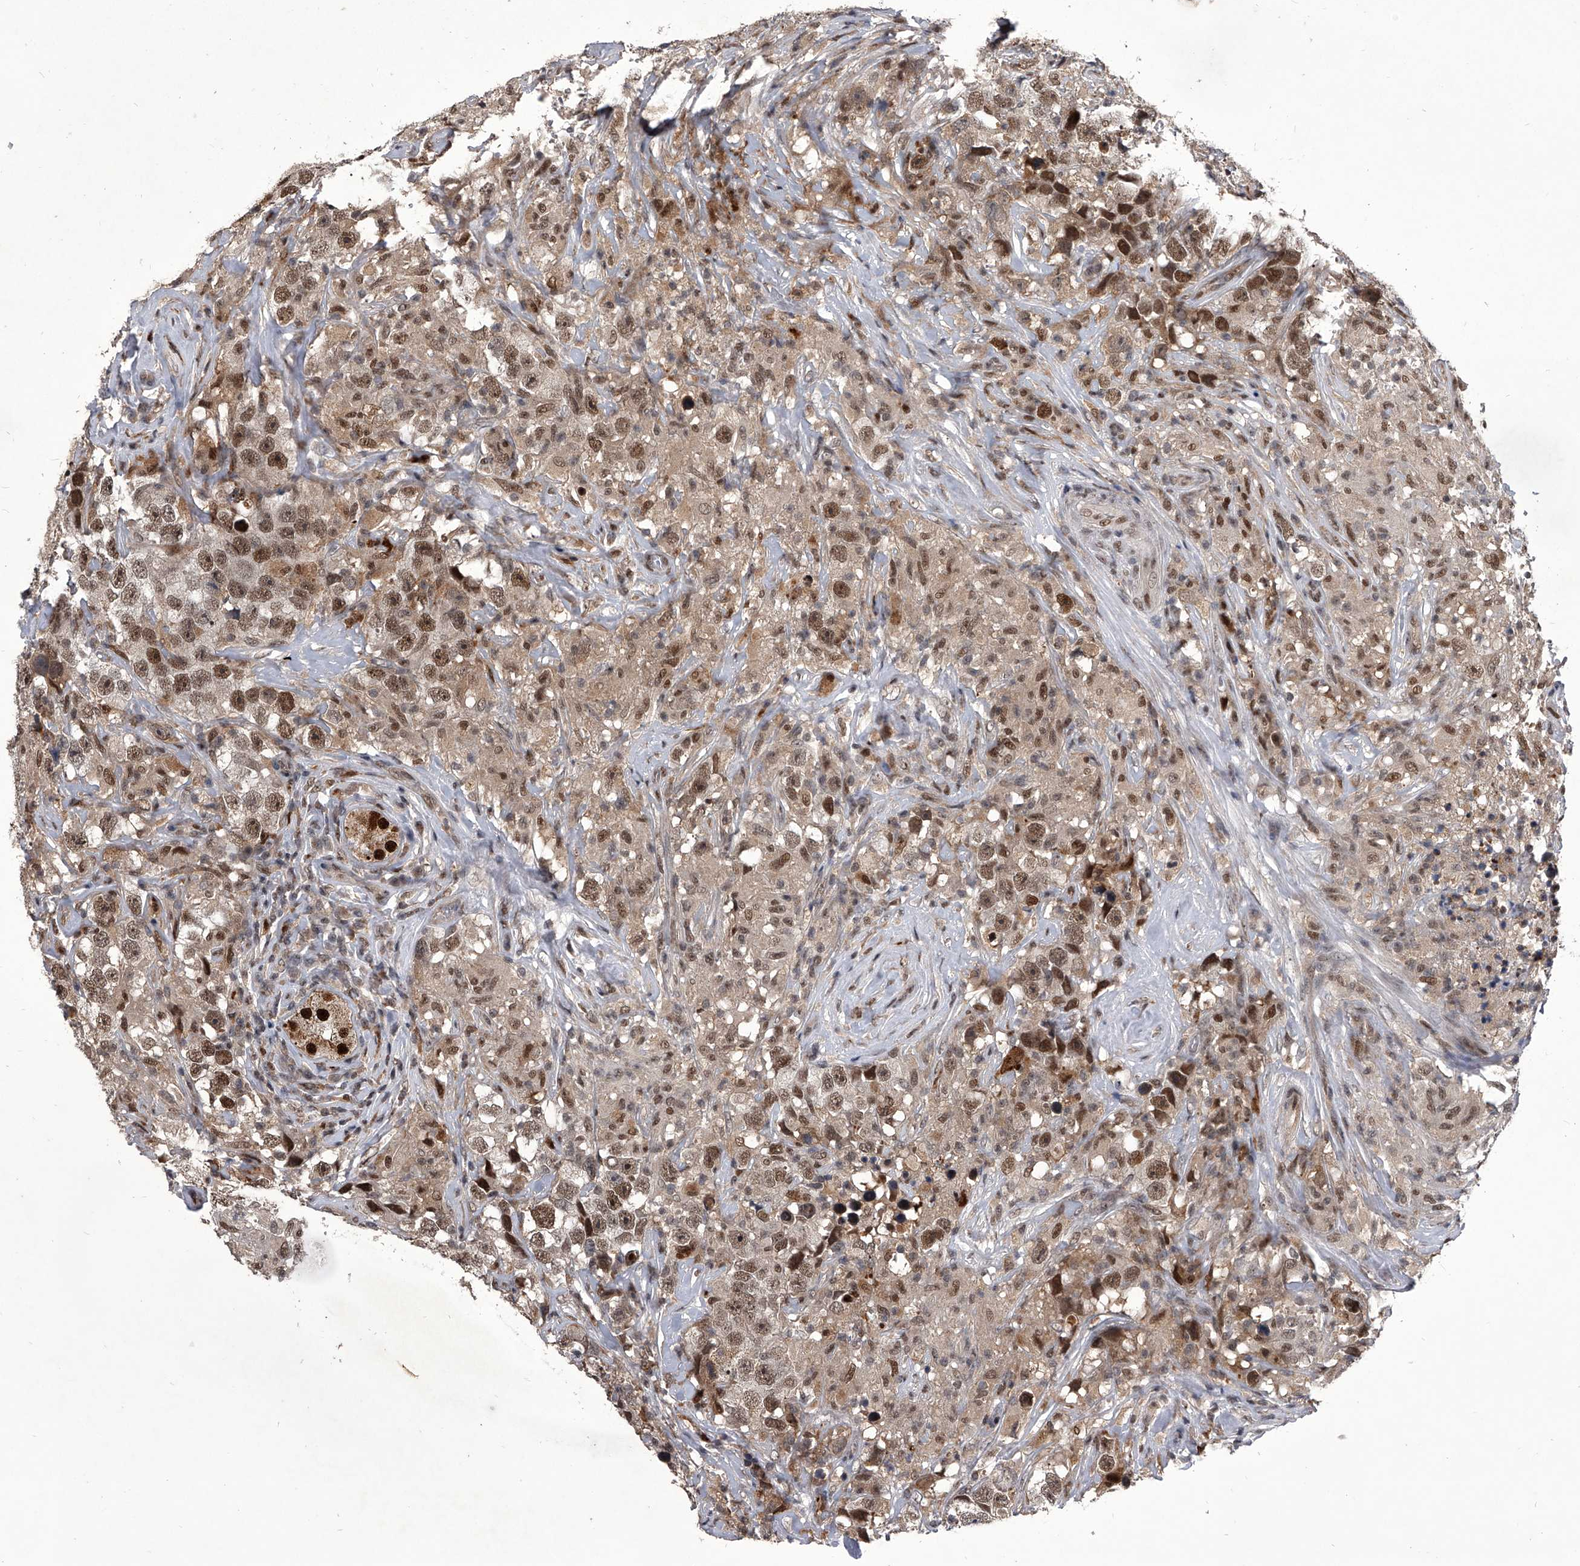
{"staining": {"intensity": "moderate", "quantity": ">75%", "location": "nuclear"}, "tissue": "testis cancer", "cell_type": "Tumor cells", "image_type": "cancer", "snomed": [{"axis": "morphology", "description": "Seminoma, NOS"}, {"axis": "topography", "description": "Testis"}], "caption": "A brown stain labels moderate nuclear staining of a protein in human seminoma (testis) tumor cells. Immunohistochemistry stains the protein of interest in brown and the nuclei are stained blue.", "gene": "CMTR1", "patient": {"sex": "male", "age": 49}}